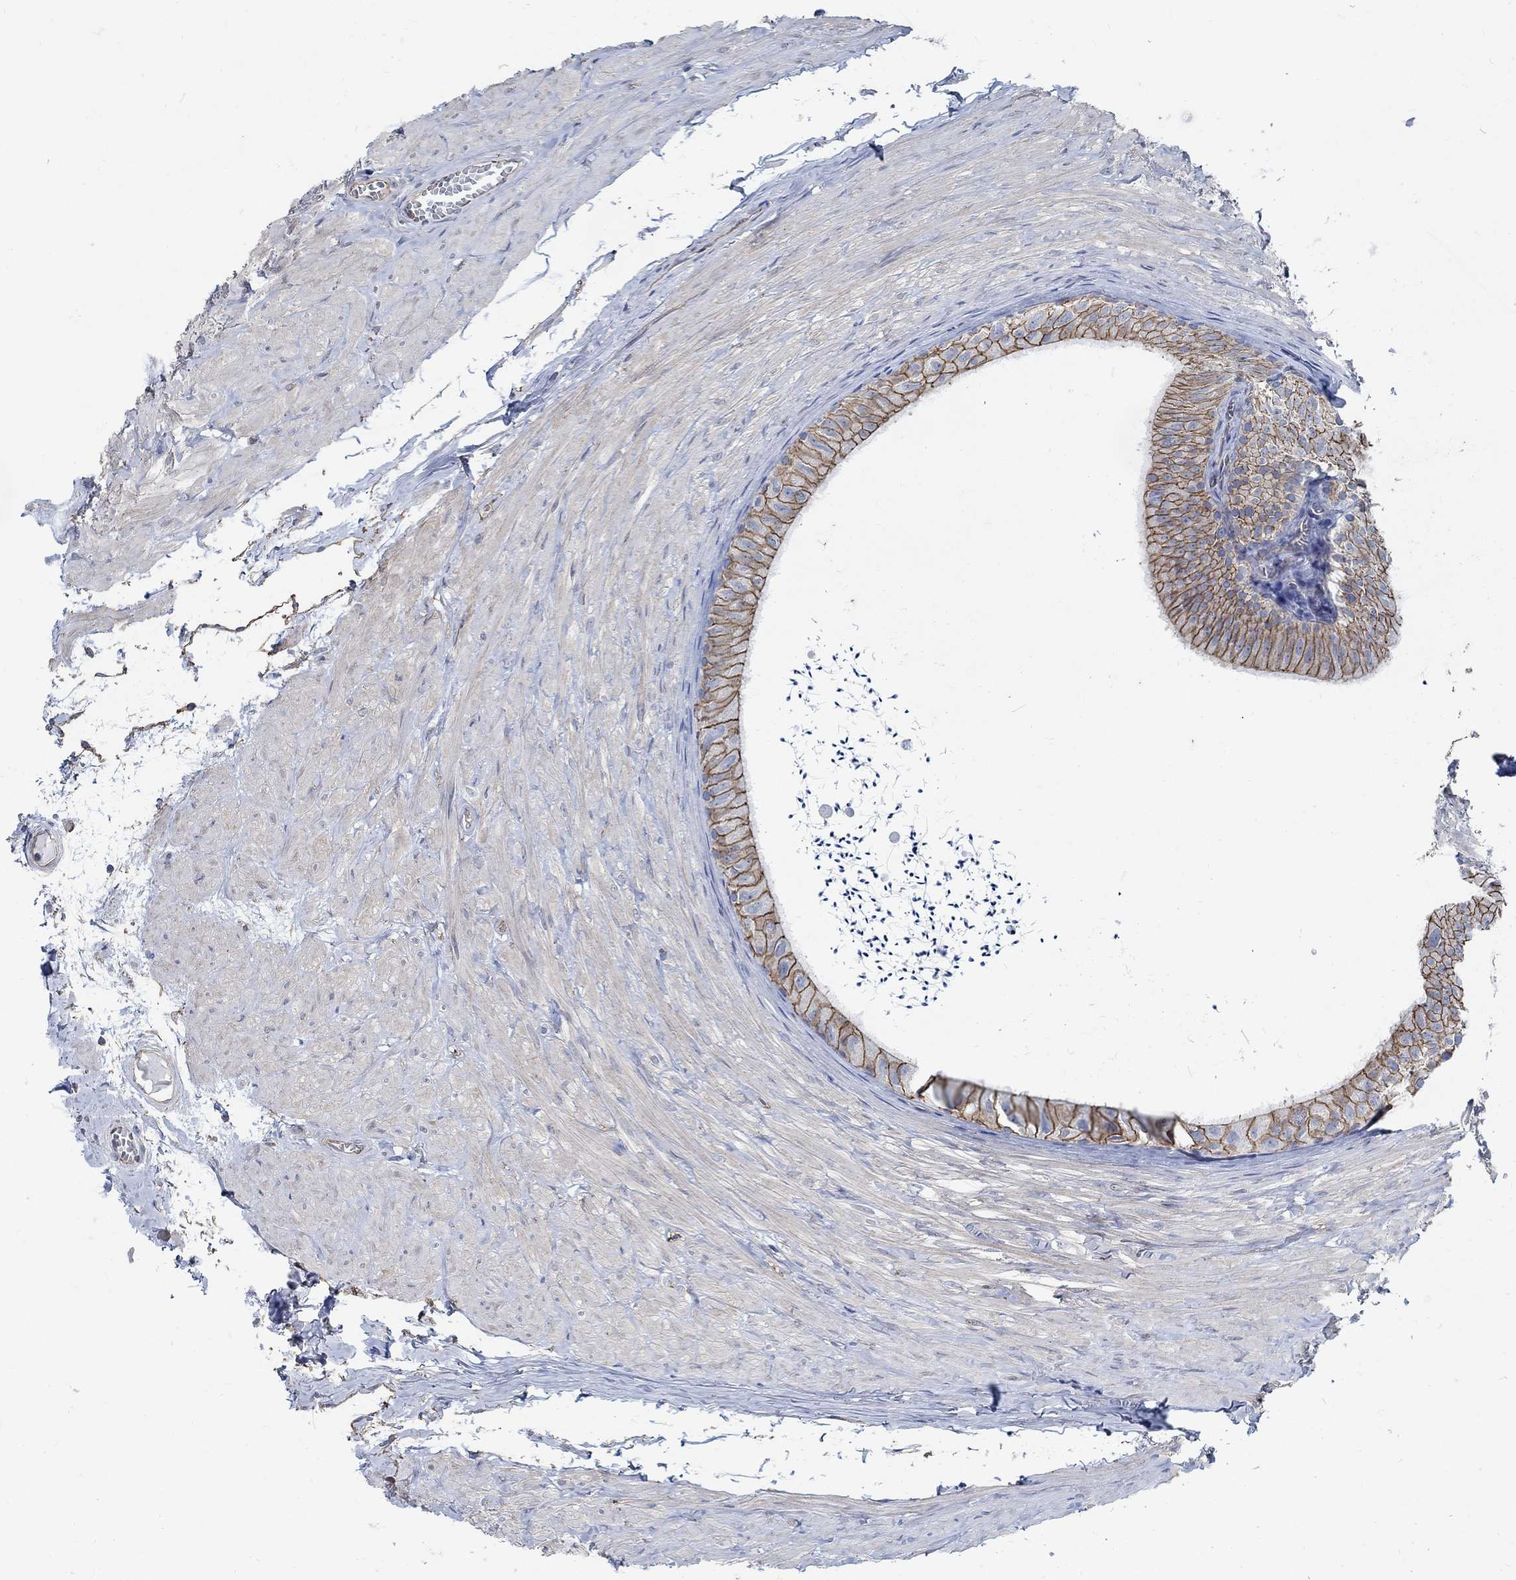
{"staining": {"intensity": "strong", "quantity": ">75%", "location": "cytoplasmic/membranous"}, "tissue": "epididymis", "cell_type": "Glandular cells", "image_type": "normal", "snomed": [{"axis": "morphology", "description": "Normal tissue, NOS"}, {"axis": "topography", "description": "Epididymis"}], "caption": "This photomicrograph reveals immunohistochemistry staining of unremarkable human epididymis, with high strong cytoplasmic/membranous staining in about >75% of glandular cells.", "gene": "TMEM198", "patient": {"sex": "male", "age": 32}}